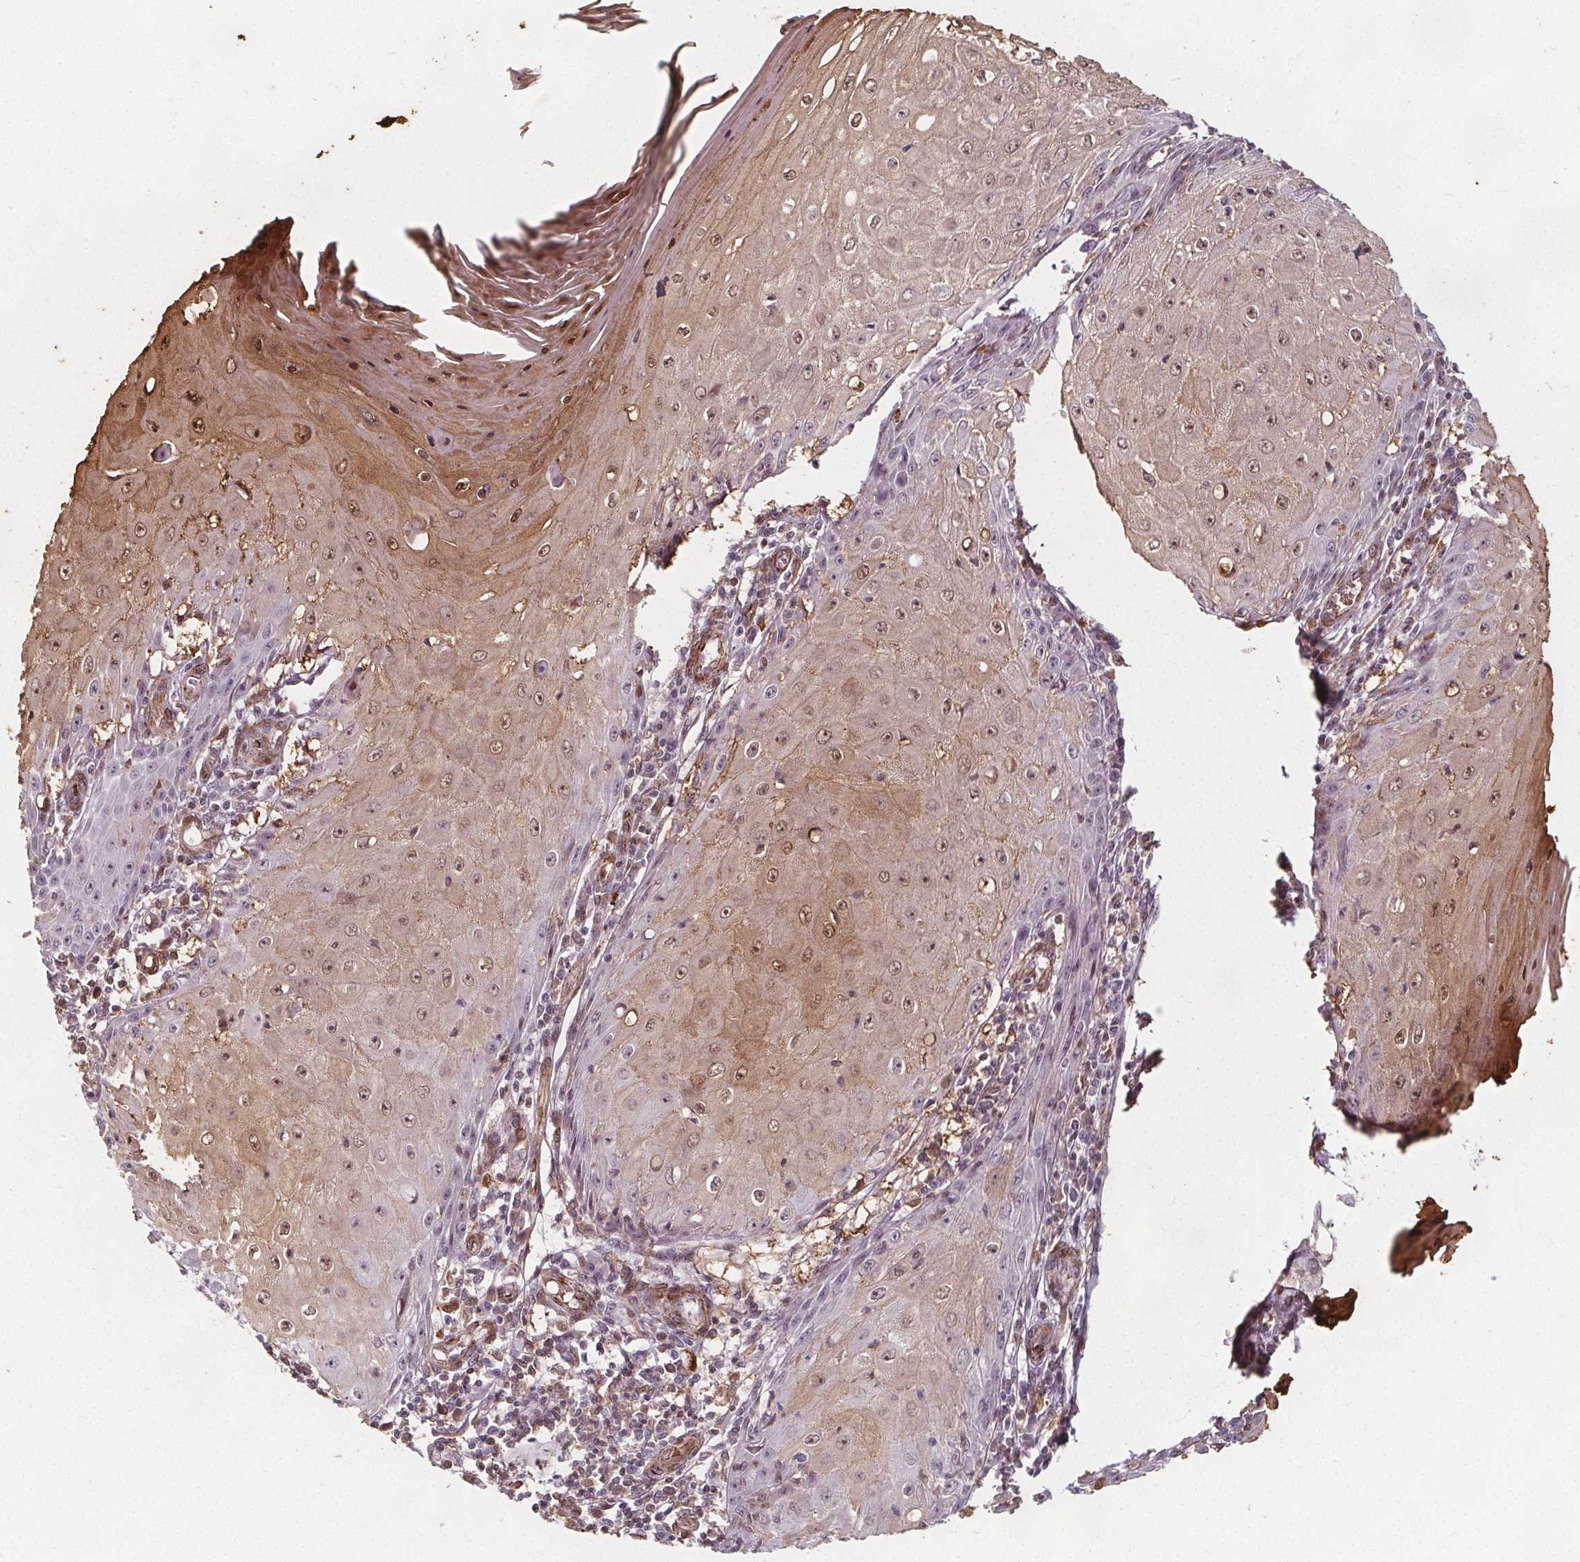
{"staining": {"intensity": "weak", "quantity": "25%-75%", "location": "cytoplasmic/membranous,nuclear"}, "tissue": "skin cancer", "cell_type": "Tumor cells", "image_type": "cancer", "snomed": [{"axis": "morphology", "description": "Squamous cell carcinoma, NOS"}, {"axis": "topography", "description": "Skin"}], "caption": "Weak cytoplasmic/membranous and nuclear expression is present in about 25%-75% of tumor cells in skin squamous cell carcinoma. (Stains: DAB in brown, nuclei in blue, Microscopy: brightfield microscopy at high magnification).", "gene": "HAS1", "patient": {"sex": "female", "age": 73}}